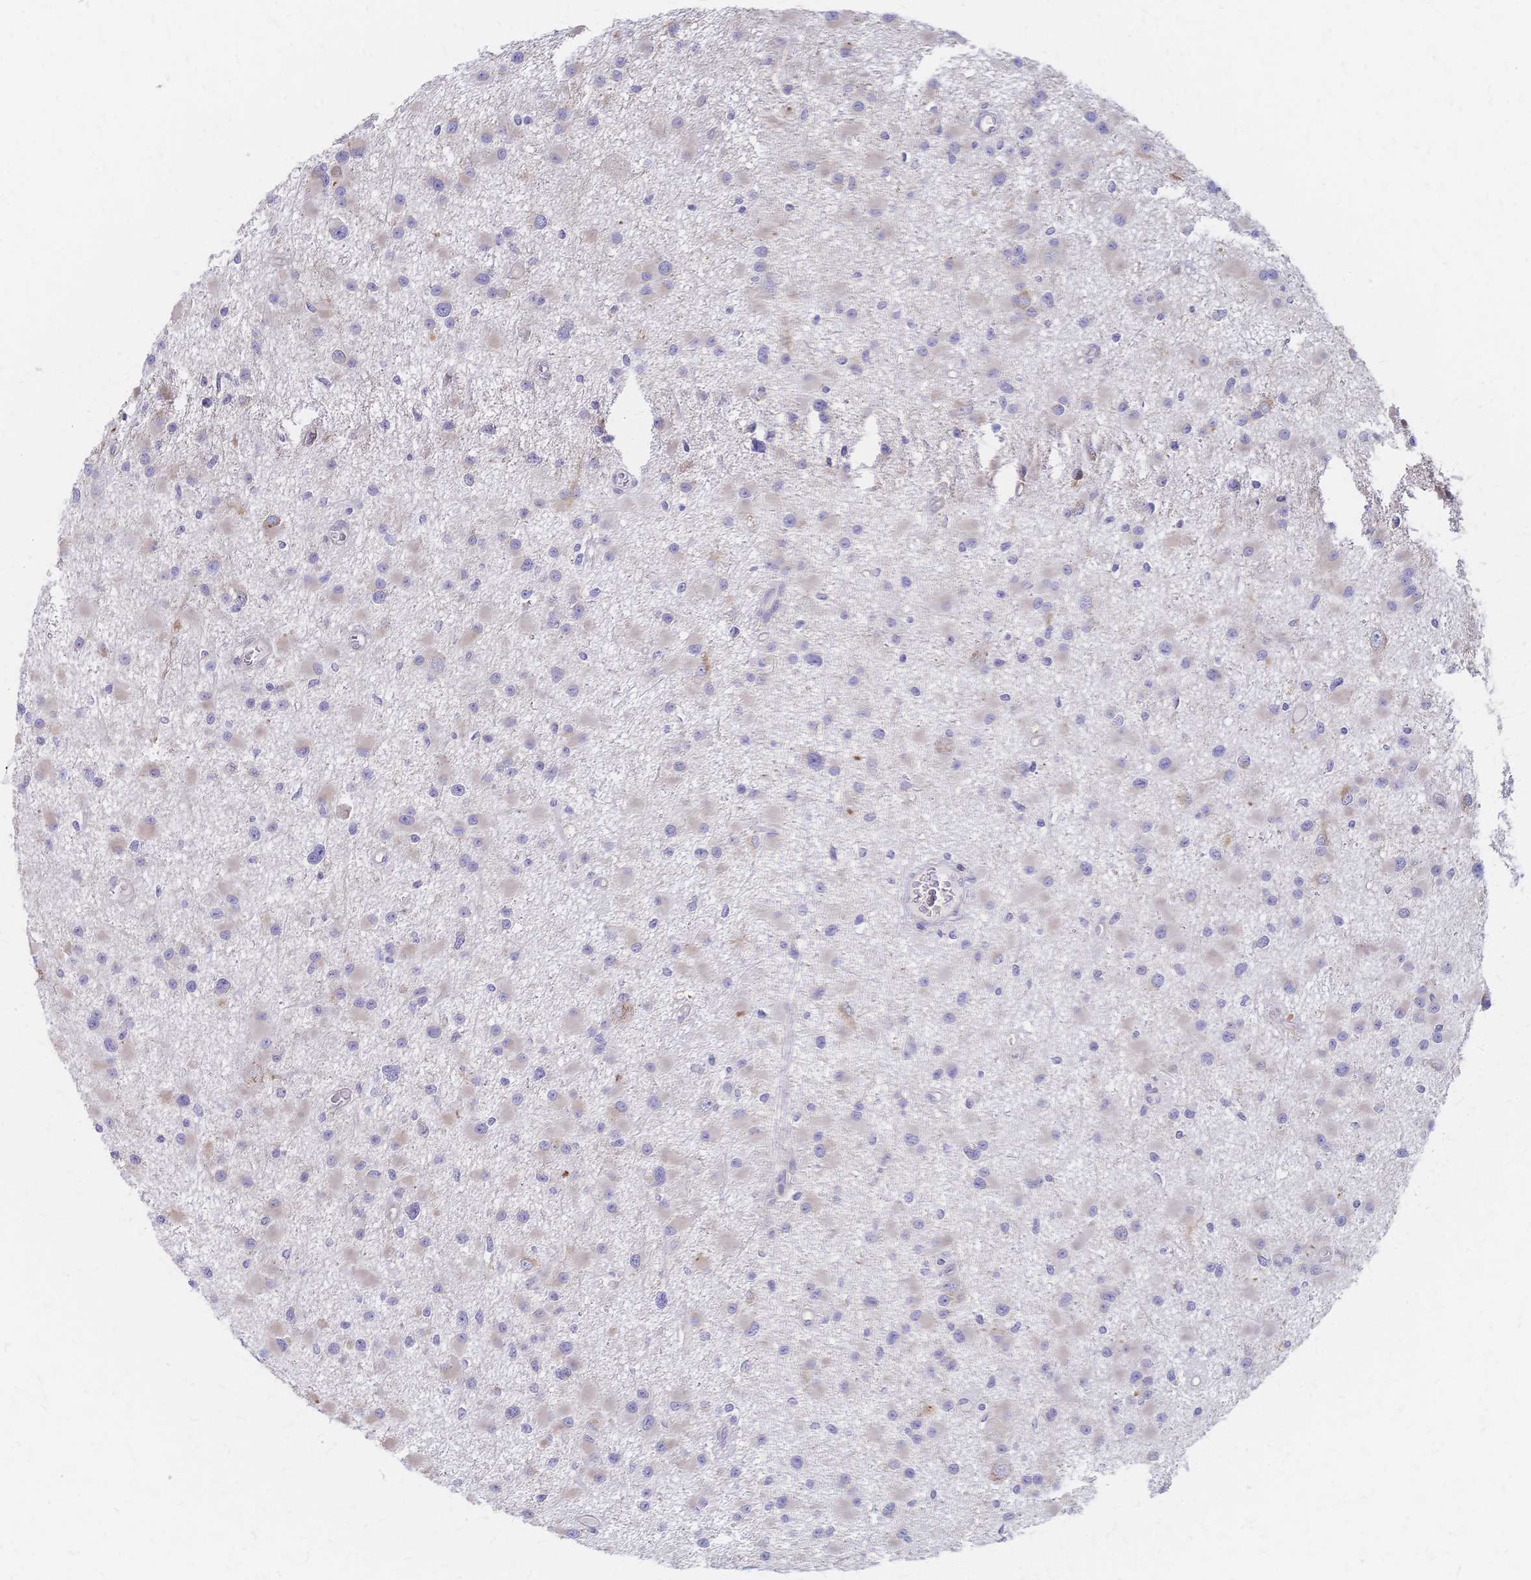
{"staining": {"intensity": "negative", "quantity": "none", "location": "none"}, "tissue": "glioma", "cell_type": "Tumor cells", "image_type": "cancer", "snomed": [{"axis": "morphology", "description": "Glioma, malignant, High grade"}, {"axis": "topography", "description": "Brain"}], "caption": "This histopathology image is of high-grade glioma (malignant) stained with immunohistochemistry to label a protein in brown with the nuclei are counter-stained blue. There is no positivity in tumor cells.", "gene": "CYB5A", "patient": {"sex": "male", "age": 54}}